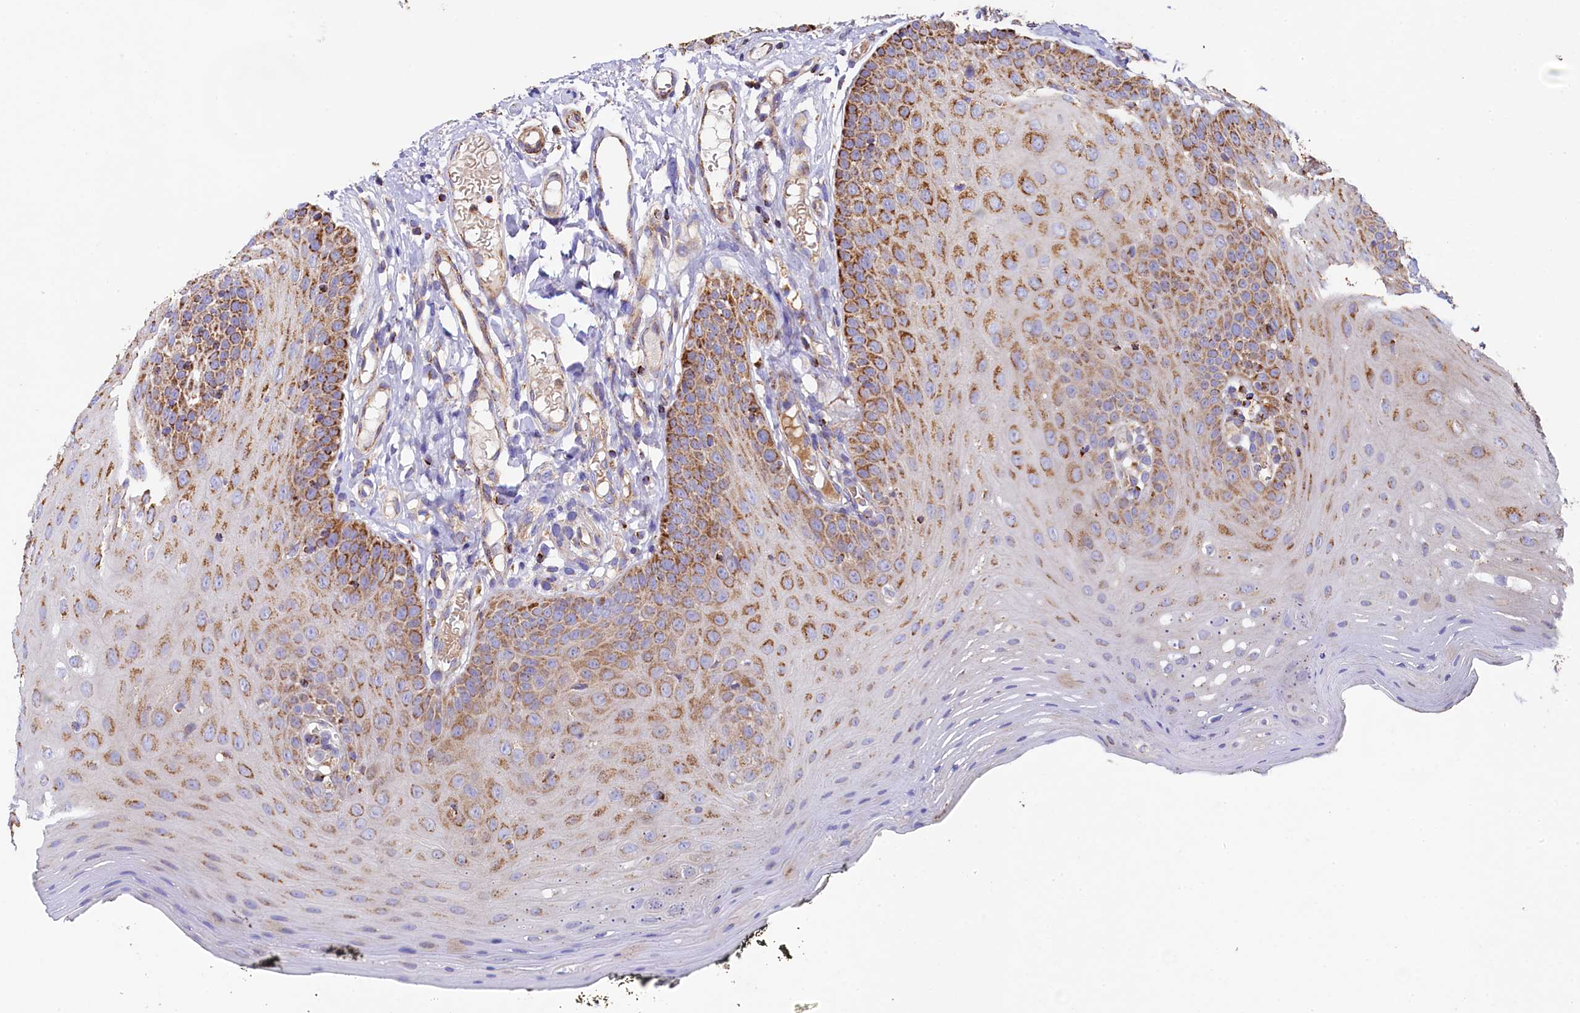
{"staining": {"intensity": "moderate", "quantity": ">75%", "location": "cytoplasmic/membranous"}, "tissue": "oral mucosa", "cell_type": "Squamous epithelial cells", "image_type": "normal", "snomed": [{"axis": "morphology", "description": "Normal tissue, NOS"}, {"axis": "topography", "description": "Oral tissue"}], "caption": "The immunohistochemical stain shows moderate cytoplasmic/membranous expression in squamous epithelial cells of unremarkable oral mucosa. (brown staining indicates protein expression, while blue staining denotes nuclei).", "gene": "CLYBL", "patient": {"sex": "male", "age": 74}}